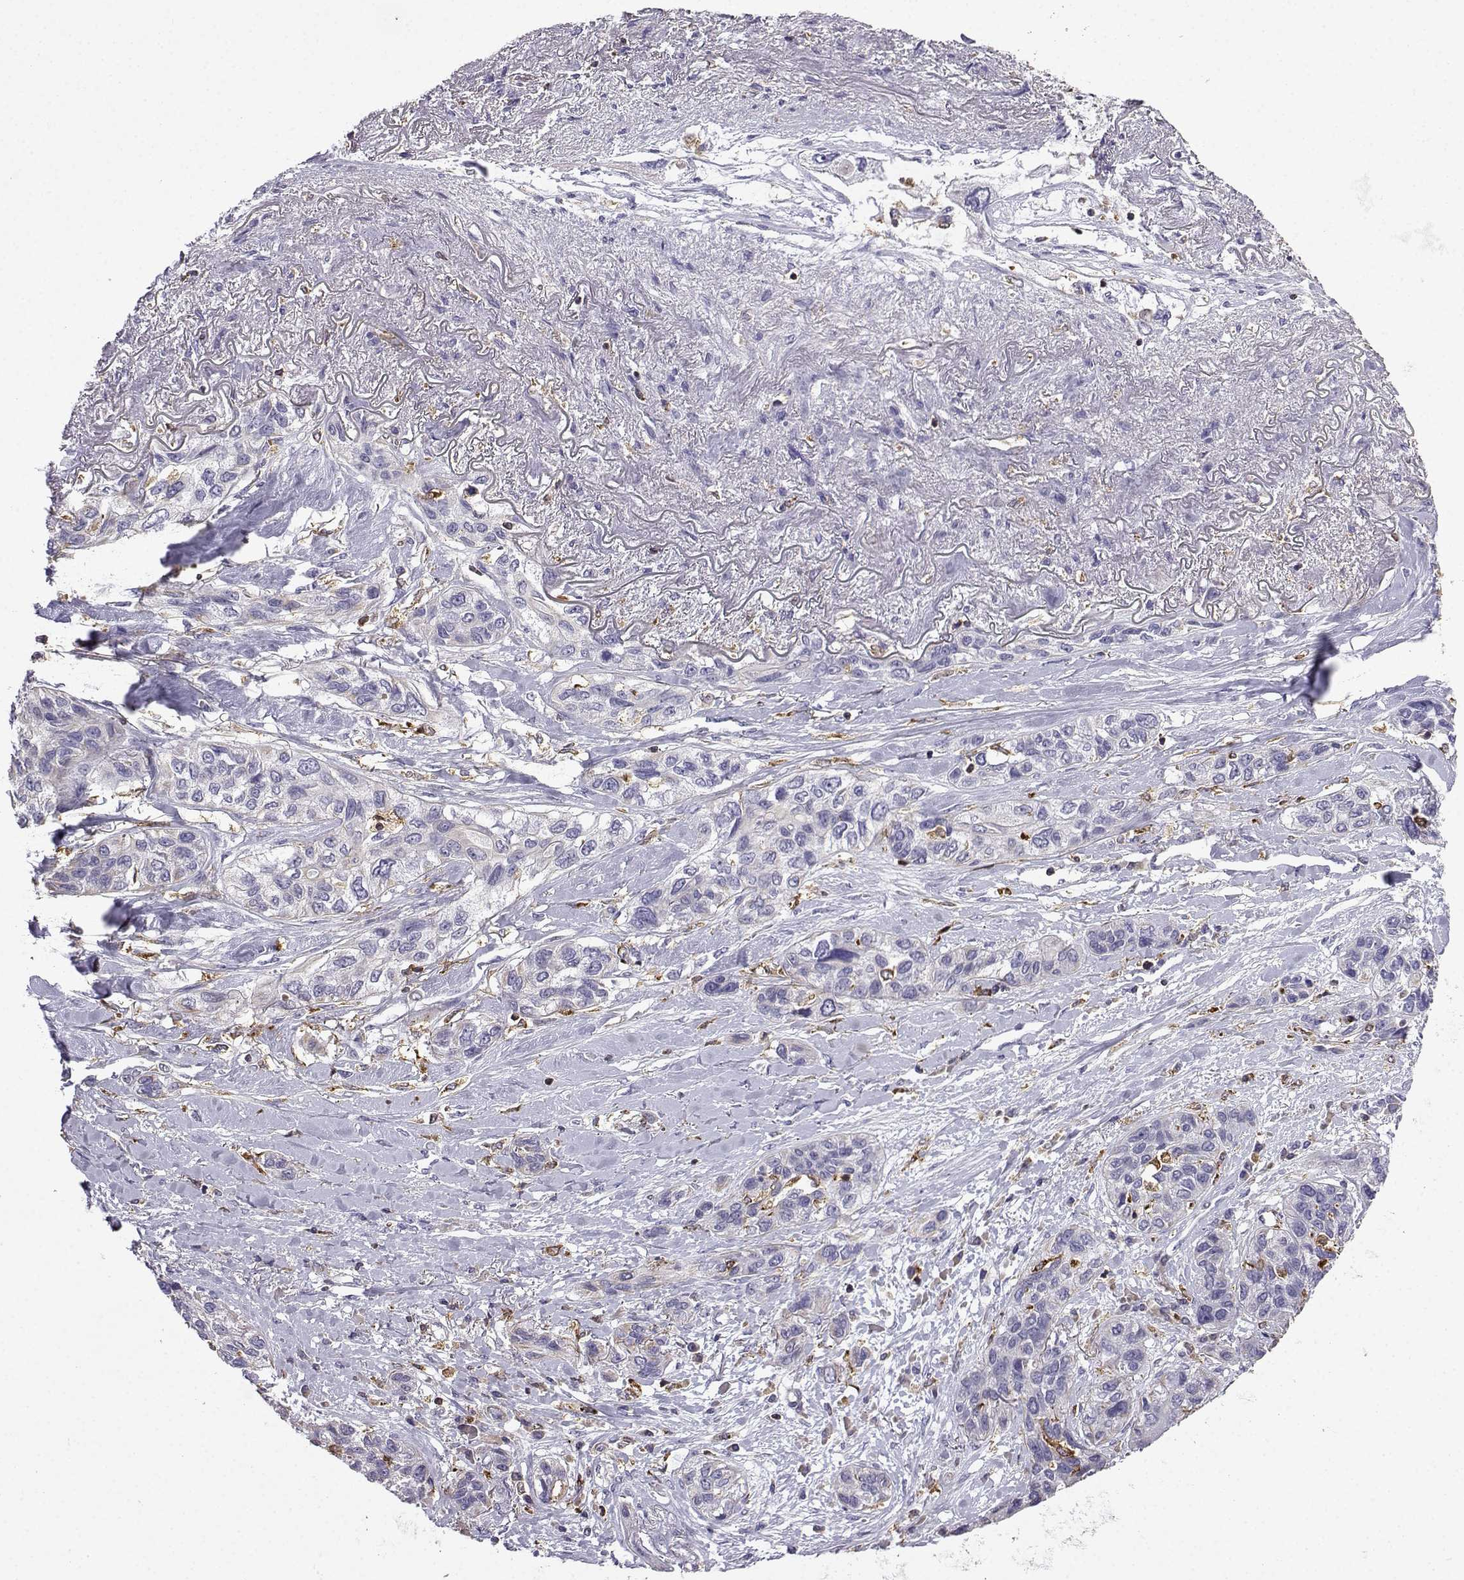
{"staining": {"intensity": "negative", "quantity": "none", "location": "none"}, "tissue": "lung cancer", "cell_type": "Tumor cells", "image_type": "cancer", "snomed": [{"axis": "morphology", "description": "Squamous cell carcinoma, NOS"}, {"axis": "topography", "description": "Lung"}], "caption": "The immunohistochemistry (IHC) image has no significant staining in tumor cells of lung squamous cell carcinoma tissue.", "gene": "DOCK10", "patient": {"sex": "female", "age": 70}}